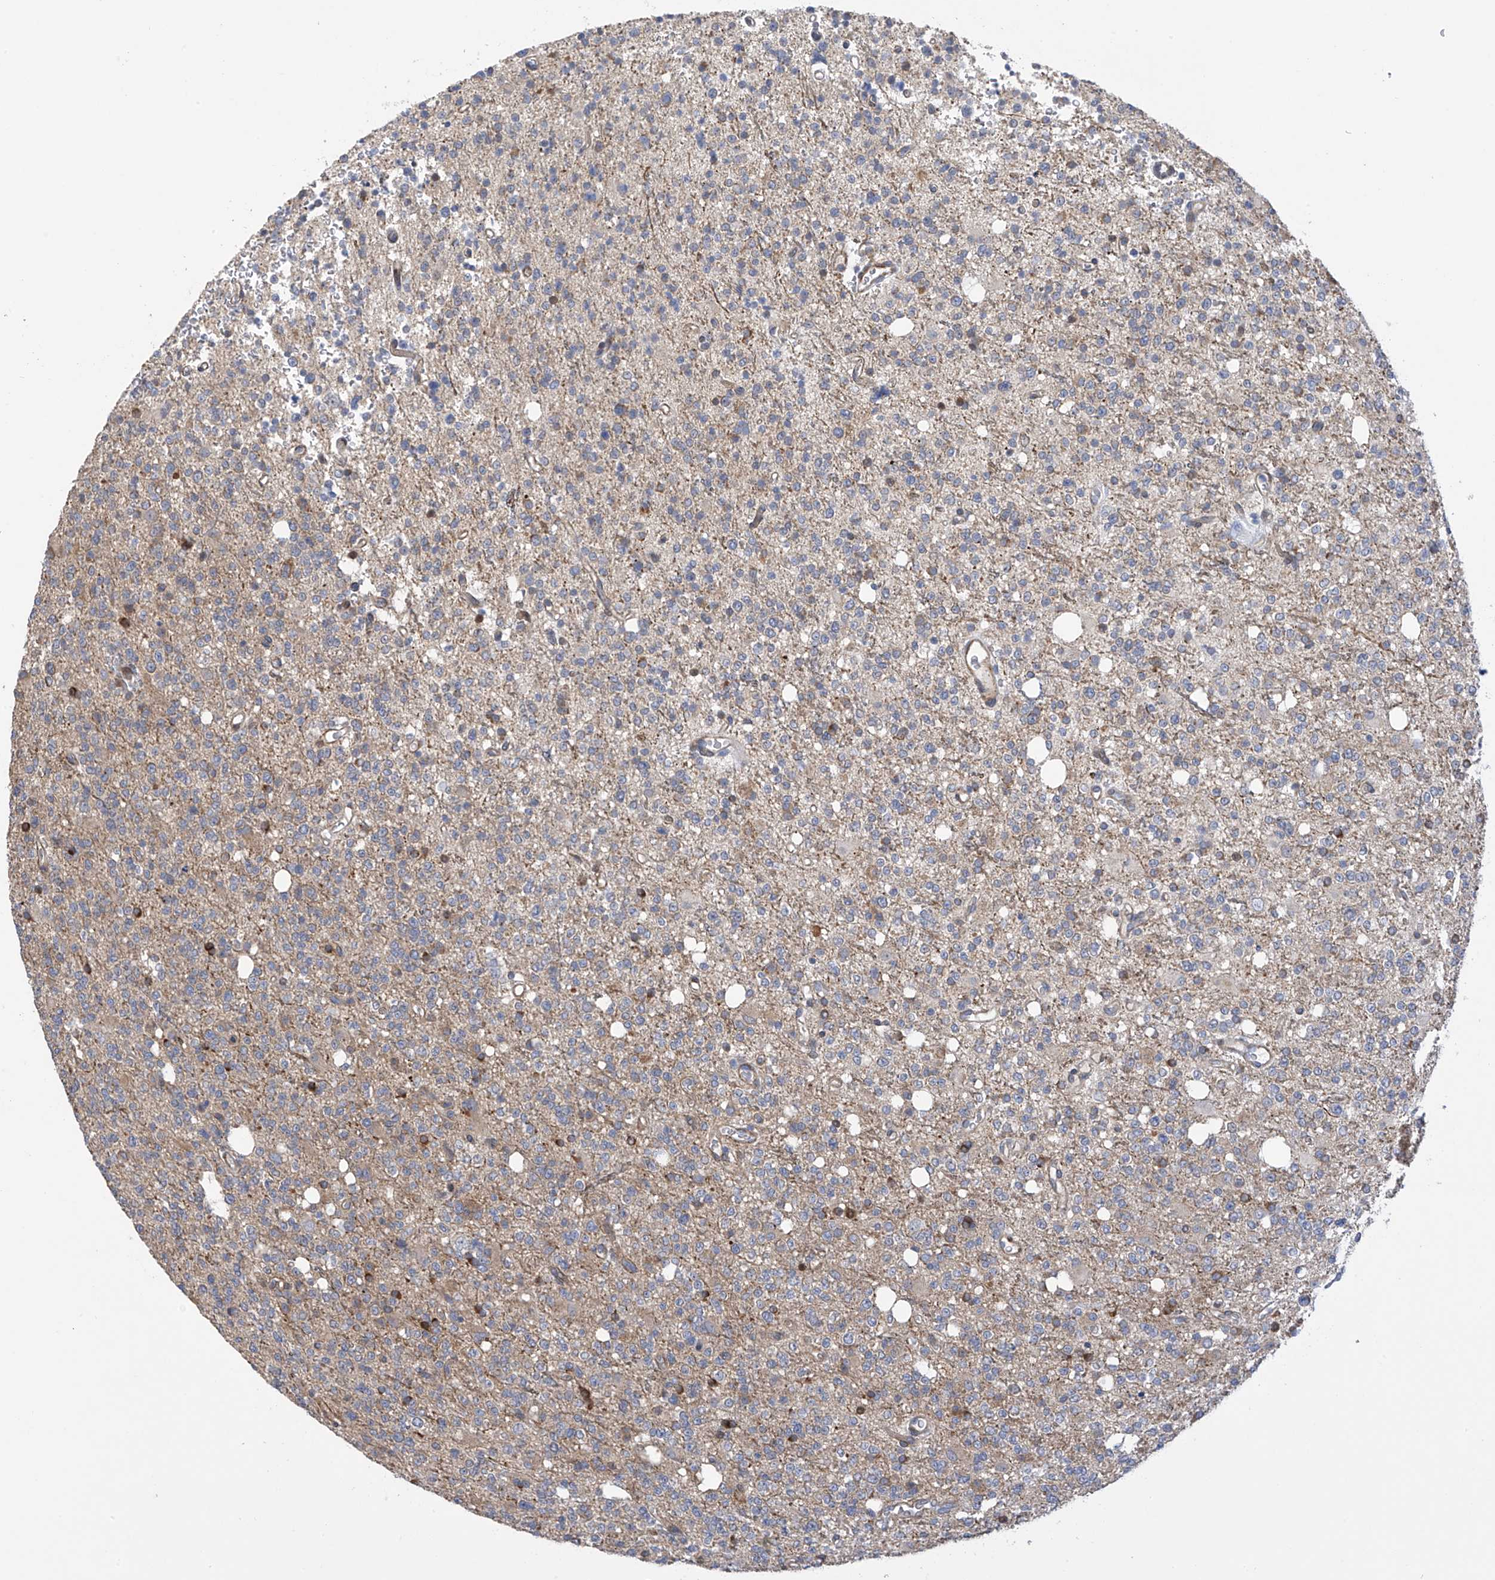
{"staining": {"intensity": "negative", "quantity": "none", "location": "none"}, "tissue": "glioma", "cell_type": "Tumor cells", "image_type": "cancer", "snomed": [{"axis": "morphology", "description": "Glioma, malignant, High grade"}, {"axis": "topography", "description": "Brain"}], "caption": "Immunohistochemical staining of high-grade glioma (malignant) exhibits no significant staining in tumor cells.", "gene": "ZNF641", "patient": {"sex": "female", "age": 62}}